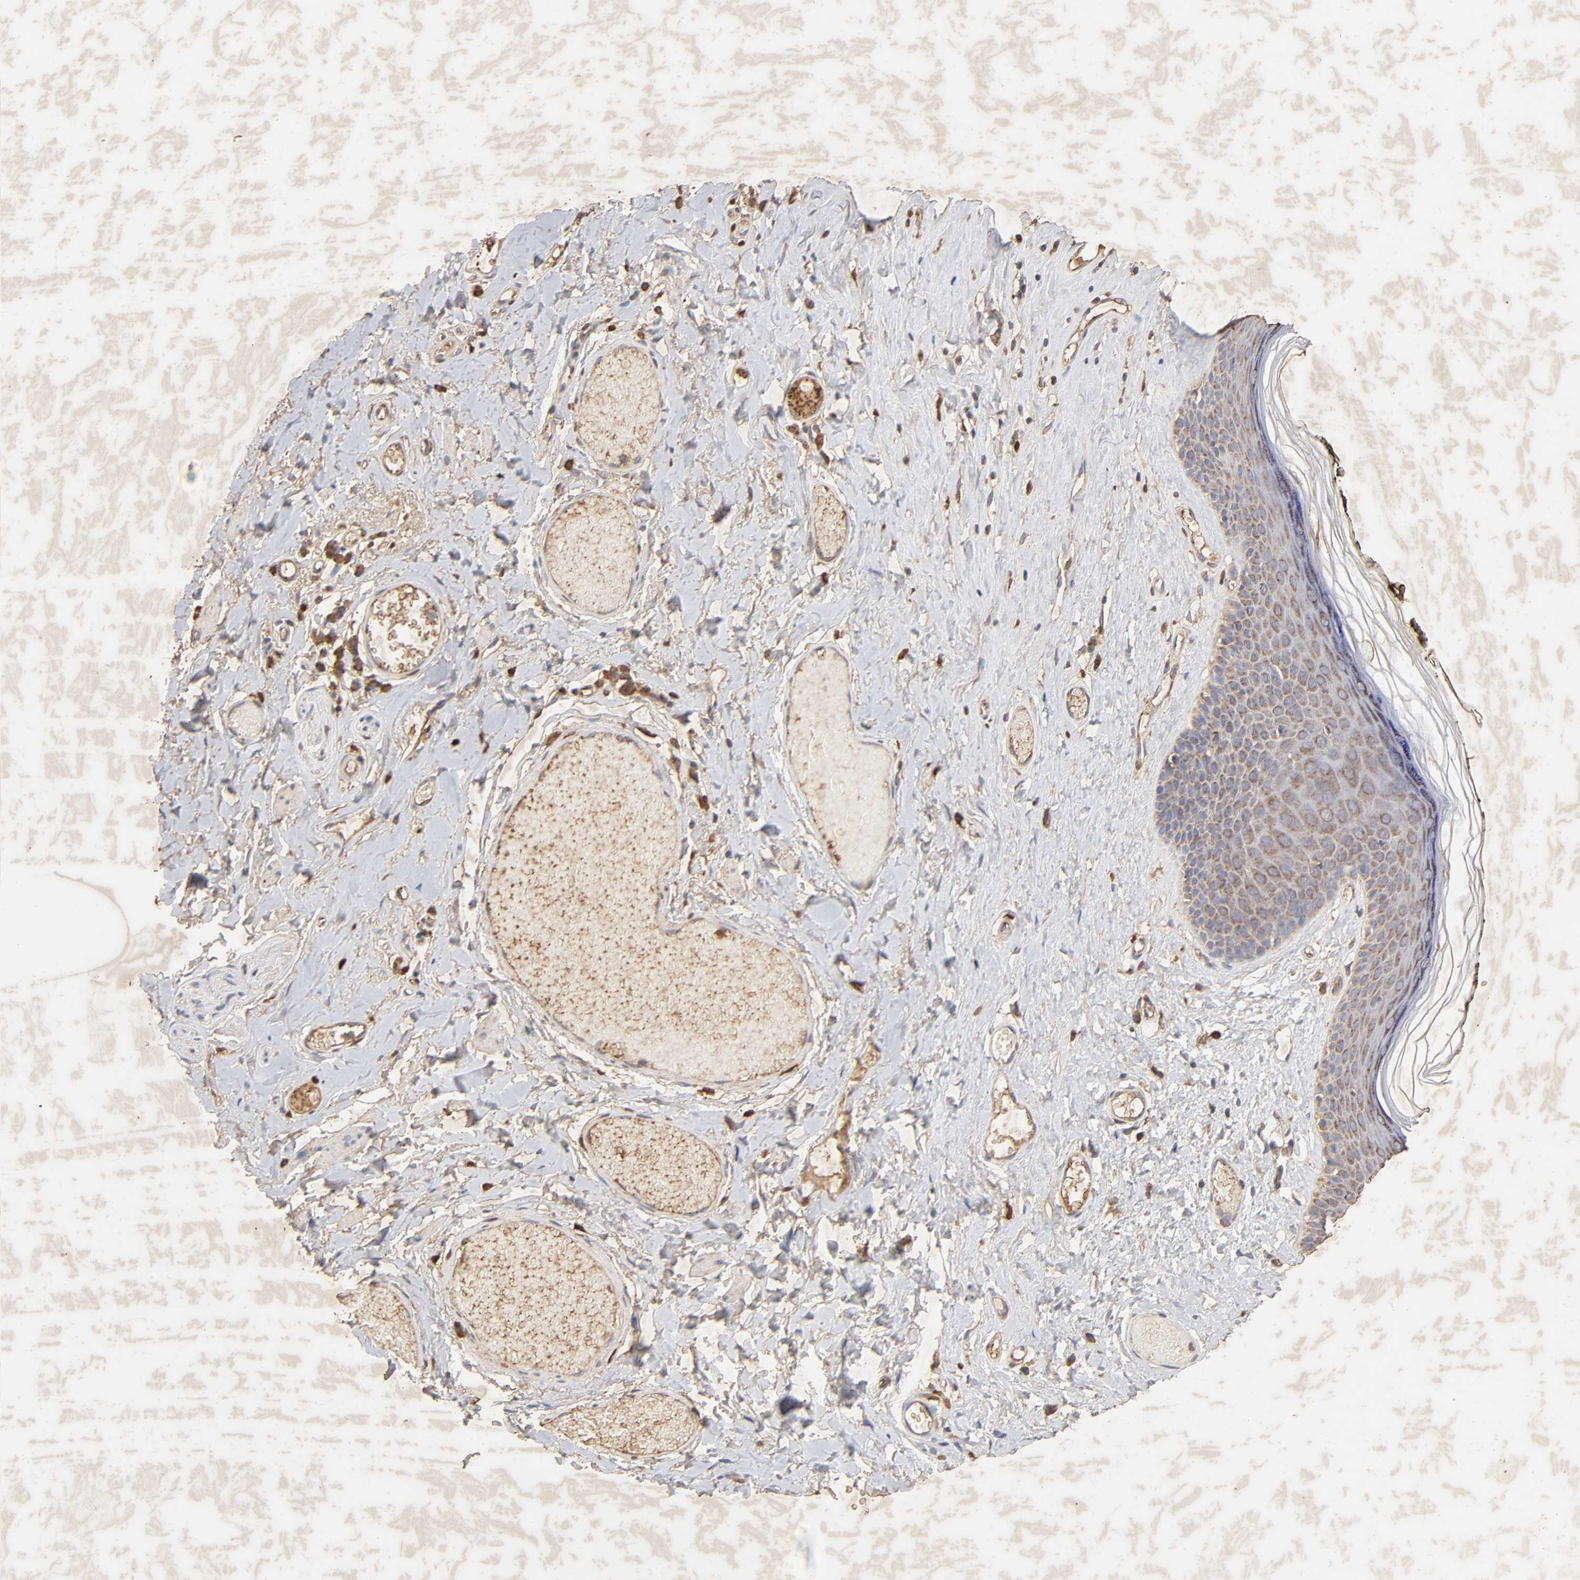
{"staining": {"intensity": "strong", "quantity": ">75%", "location": "cytoplasmic/membranous"}, "tissue": "skin", "cell_type": "Epidermal cells", "image_type": "normal", "snomed": [{"axis": "morphology", "description": "Normal tissue, NOS"}, {"axis": "morphology", "description": "Inflammation, NOS"}, {"axis": "topography", "description": "Vulva"}], "caption": "There is high levels of strong cytoplasmic/membranous expression in epidermal cells of unremarkable skin, as demonstrated by immunohistochemical staining (brown color).", "gene": "CYCS", "patient": {"sex": "female", "age": 84}}